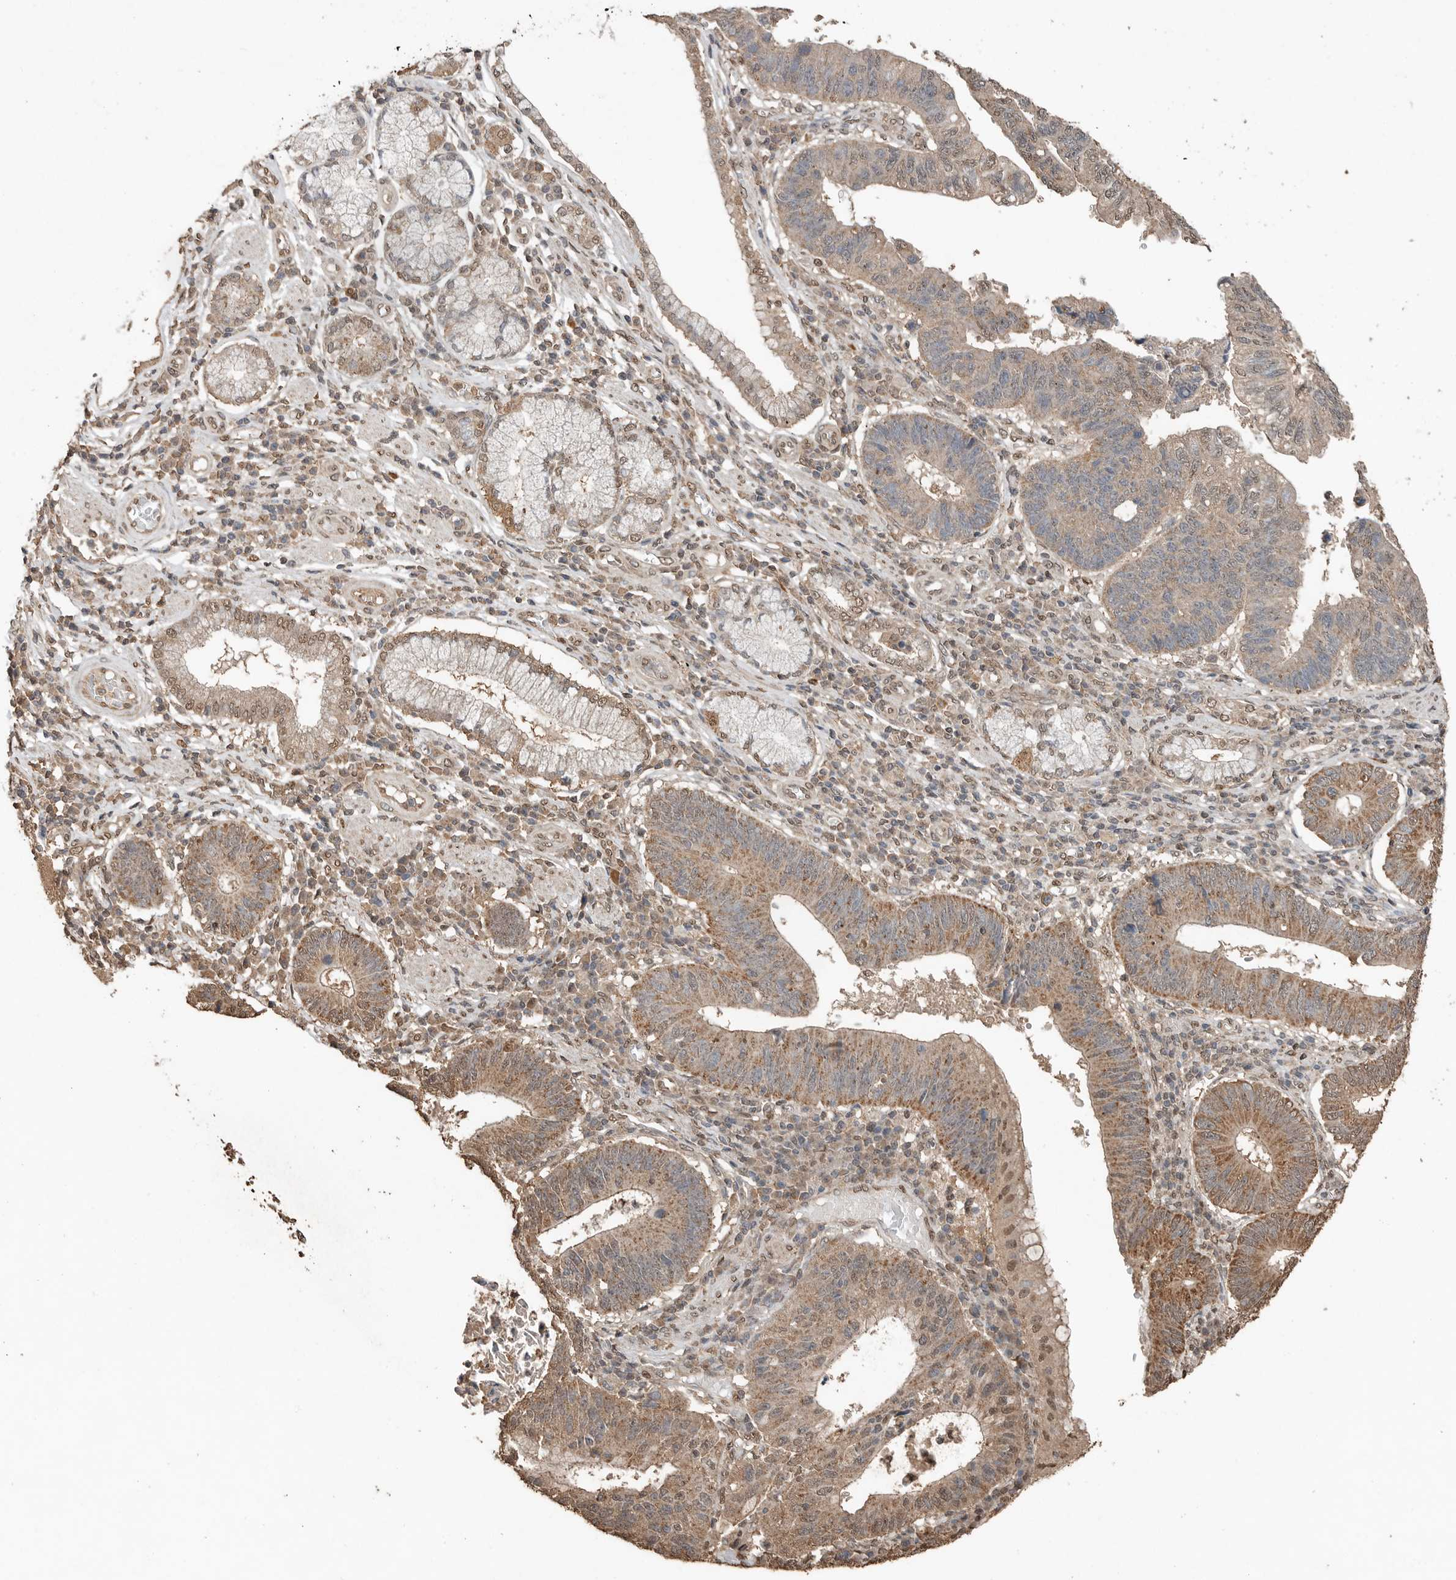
{"staining": {"intensity": "moderate", "quantity": ">75%", "location": "cytoplasmic/membranous"}, "tissue": "stomach cancer", "cell_type": "Tumor cells", "image_type": "cancer", "snomed": [{"axis": "morphology", "description": "Adenocarcinoma, NOS"}, {"axis": "topography", "description": "Stomach"}], "caption": "The image shows staining of stomach adenocarcinoma, revealing moderate cytoplasmic/membranous protein positivity (brown color) within tumor cells.", "gene": "BLZF1", "patient": {"sex": "male", "age": 59}}